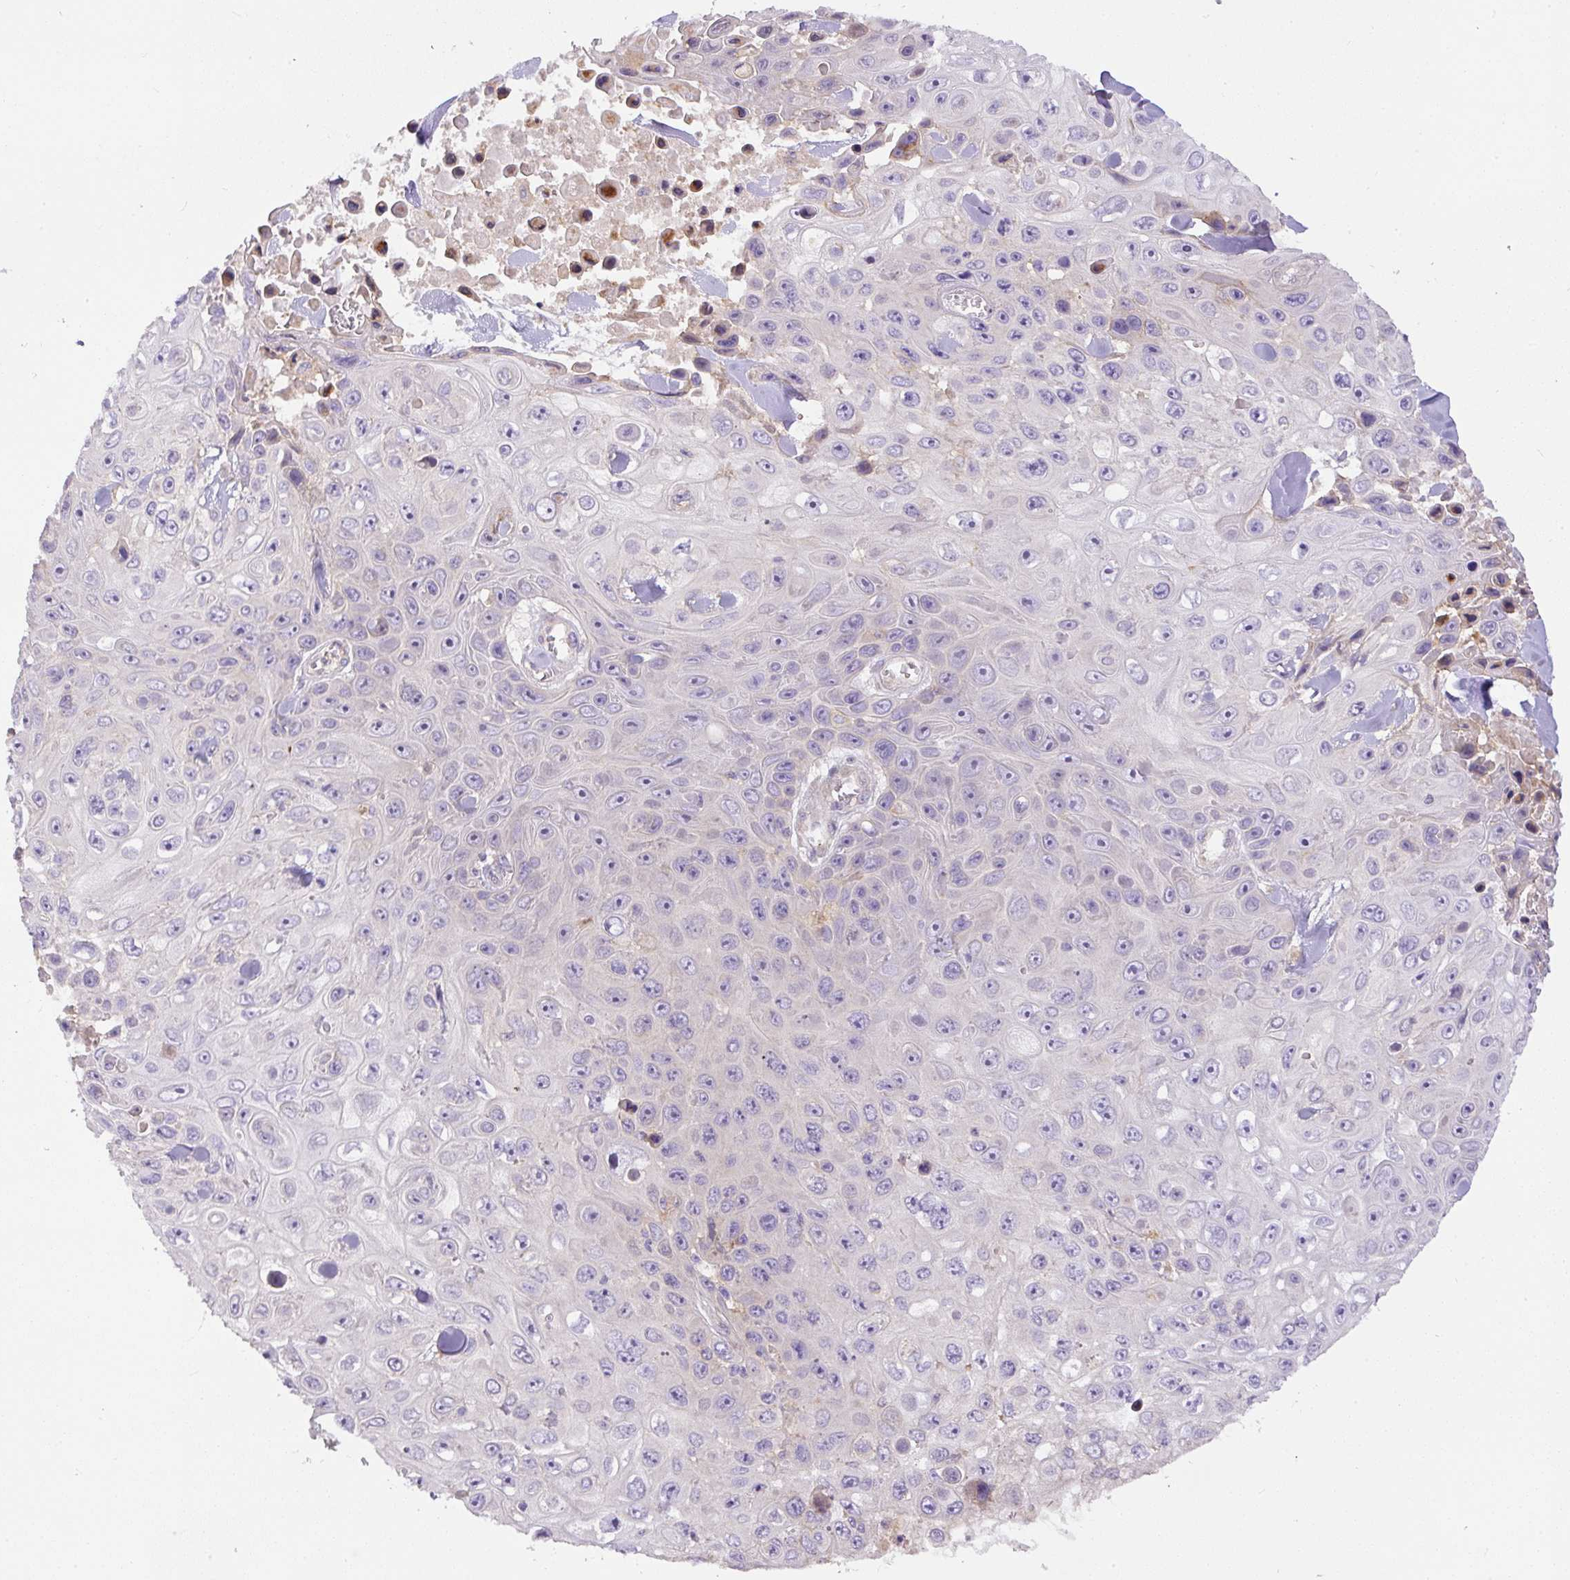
{"staining": {"intensity": "negative", "quantity": "none", "location": "none"}, "tissue": "skin cancer", "cell_type": "Tumor cells", "image_type": "cancer", "snomed": [{"axis": "morphology", "description": "Squamous cell carcinoma, NOS"}, {"axis": "topography", "description": "Skin"}], "caption": "Protein analysis of skin squamous cell carcinoma displays no significant staining in tumor cells.", "gene": "DAPK1", "patient": {"sex": "male", "age": 82}}